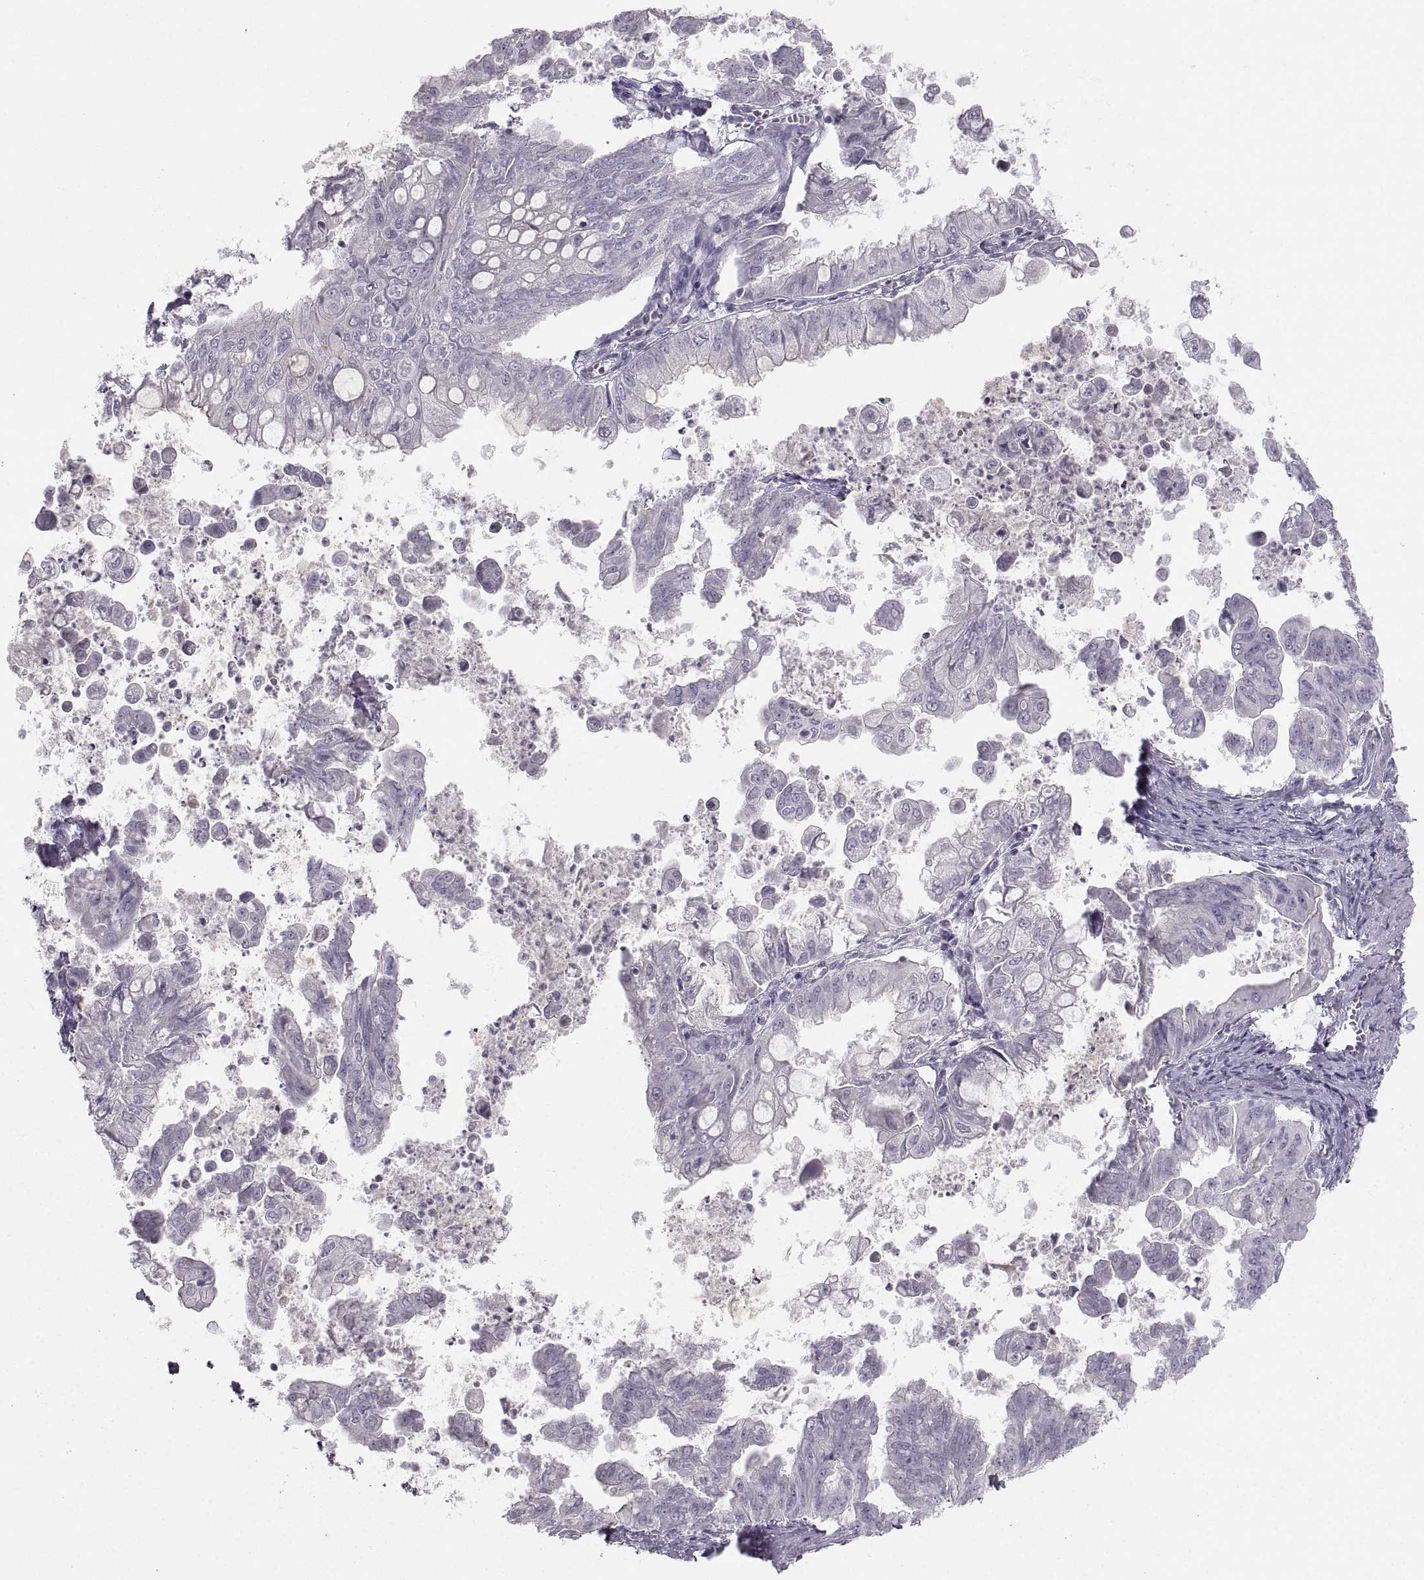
{"staining": {"intensity": "negative", "quantity": "none", "location": "none"}, "tissue": "stomach cancer", "cell_type": "Tumor cells", "image_type": "cancer", "snomed": [{"axis": "morphology", "description": "Adenocarcinoma, NOS"}, {"axis": "topography", "description": "Stomach, upper"}], "caption": "An IHC image of stomach cancer is shown. There is no staining in tumor cells of stomach cancer.", "gene": "ZNF185", "patient": {"sex": "male", "age": 80}}